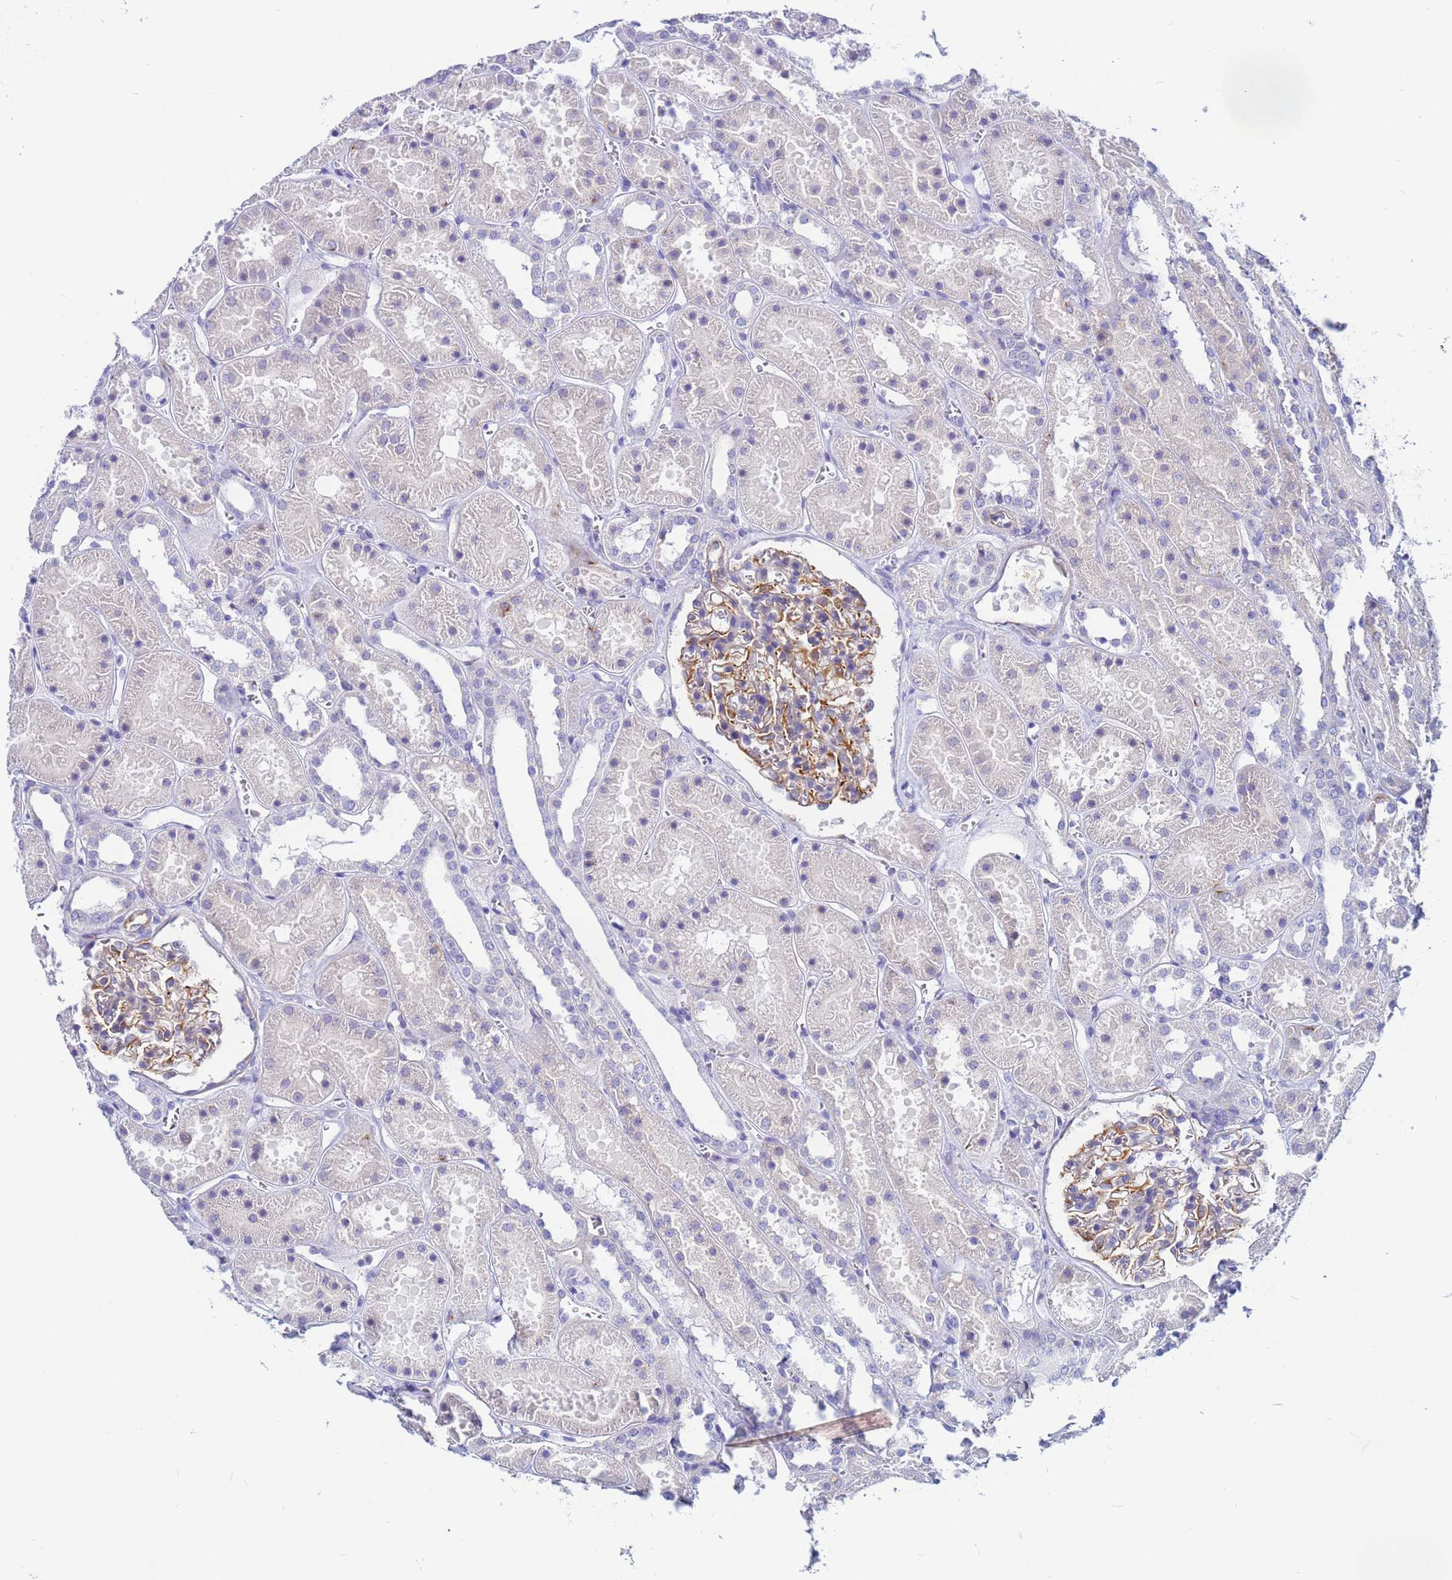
{"staining": {"intensity": "moderate", "quantity": ">75%", "location": "cytoplasmic/membranous"}, "tissue": "kidney", "cell_type": "Cells in glomeruli", "image_type": "normal", "snomed": [{"axis": "morphology", "description": "Normal tissue, NOS"}, {"axis": "topography", "description": "Kidney"}], "caption": "The histopathology image reveals a brown stain indicating the presence of a protein in the cytoplasmic/membranous of cells in glomeruli in kidney.", "gene": "UBXN2B", "patient": {"sex": "female", "age": 41}}